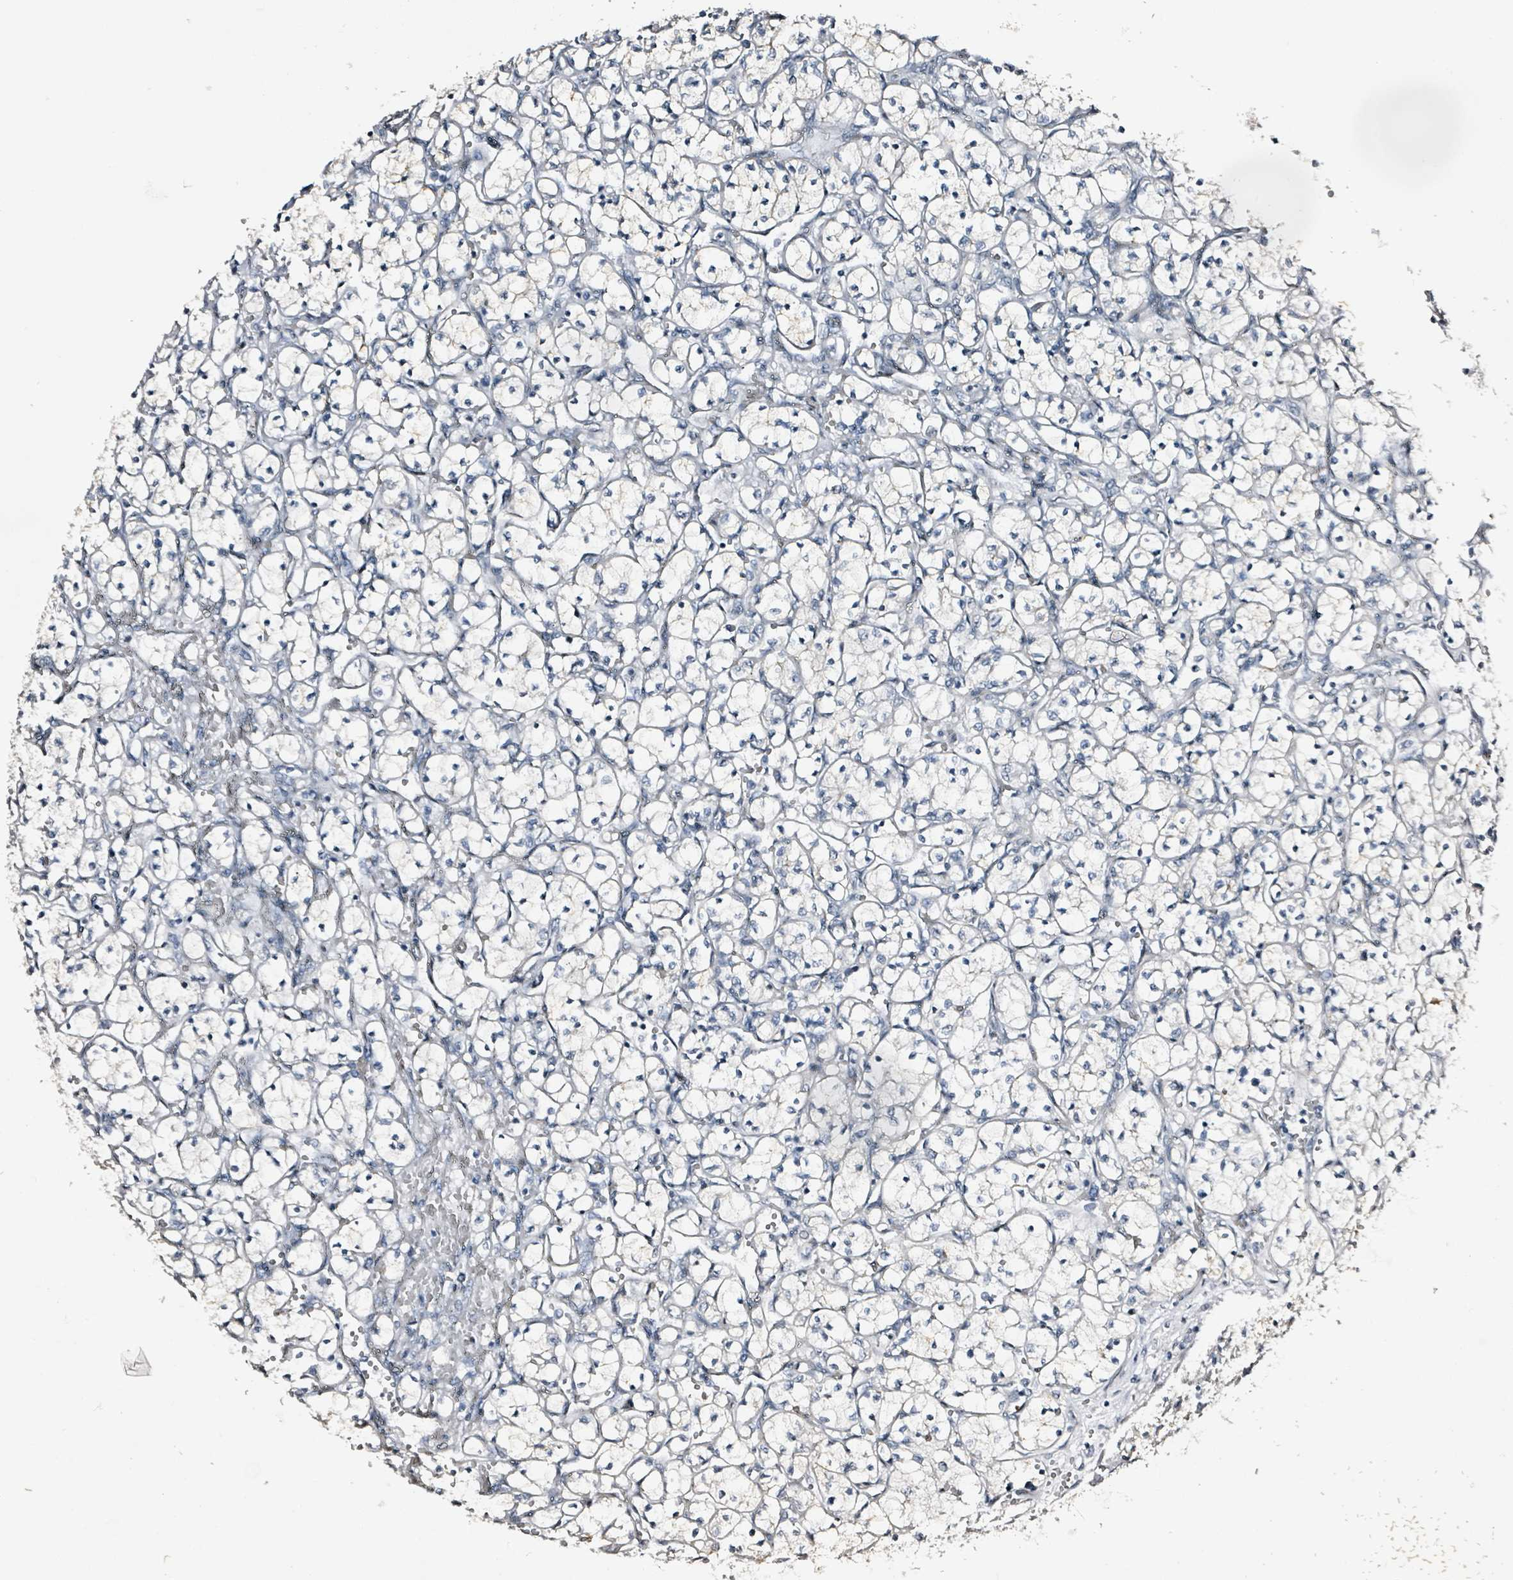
{"staining": {"intensity": "negative", "quantity": "none", "location": "none"}, "tissue": "renal cancer", "cell_type": "Tumor cells", "image_type": "cancer", "snomed": [{"axis": "morphology", "description": "Adenocarcinoma, NOS"}, {"axis": "topography", "description": "Kidney"}], "caption": "DAB (3,3'-diaminobenzidine) immunohistochemical staining of human renal cancer reveals no significant staining in tumor cells. The staining is performed using DAB brown chromogen with nuclei counter-stained in using hematoxylin.", "gene": "CA9", "patient": {"sex": "female", "age": 69}}